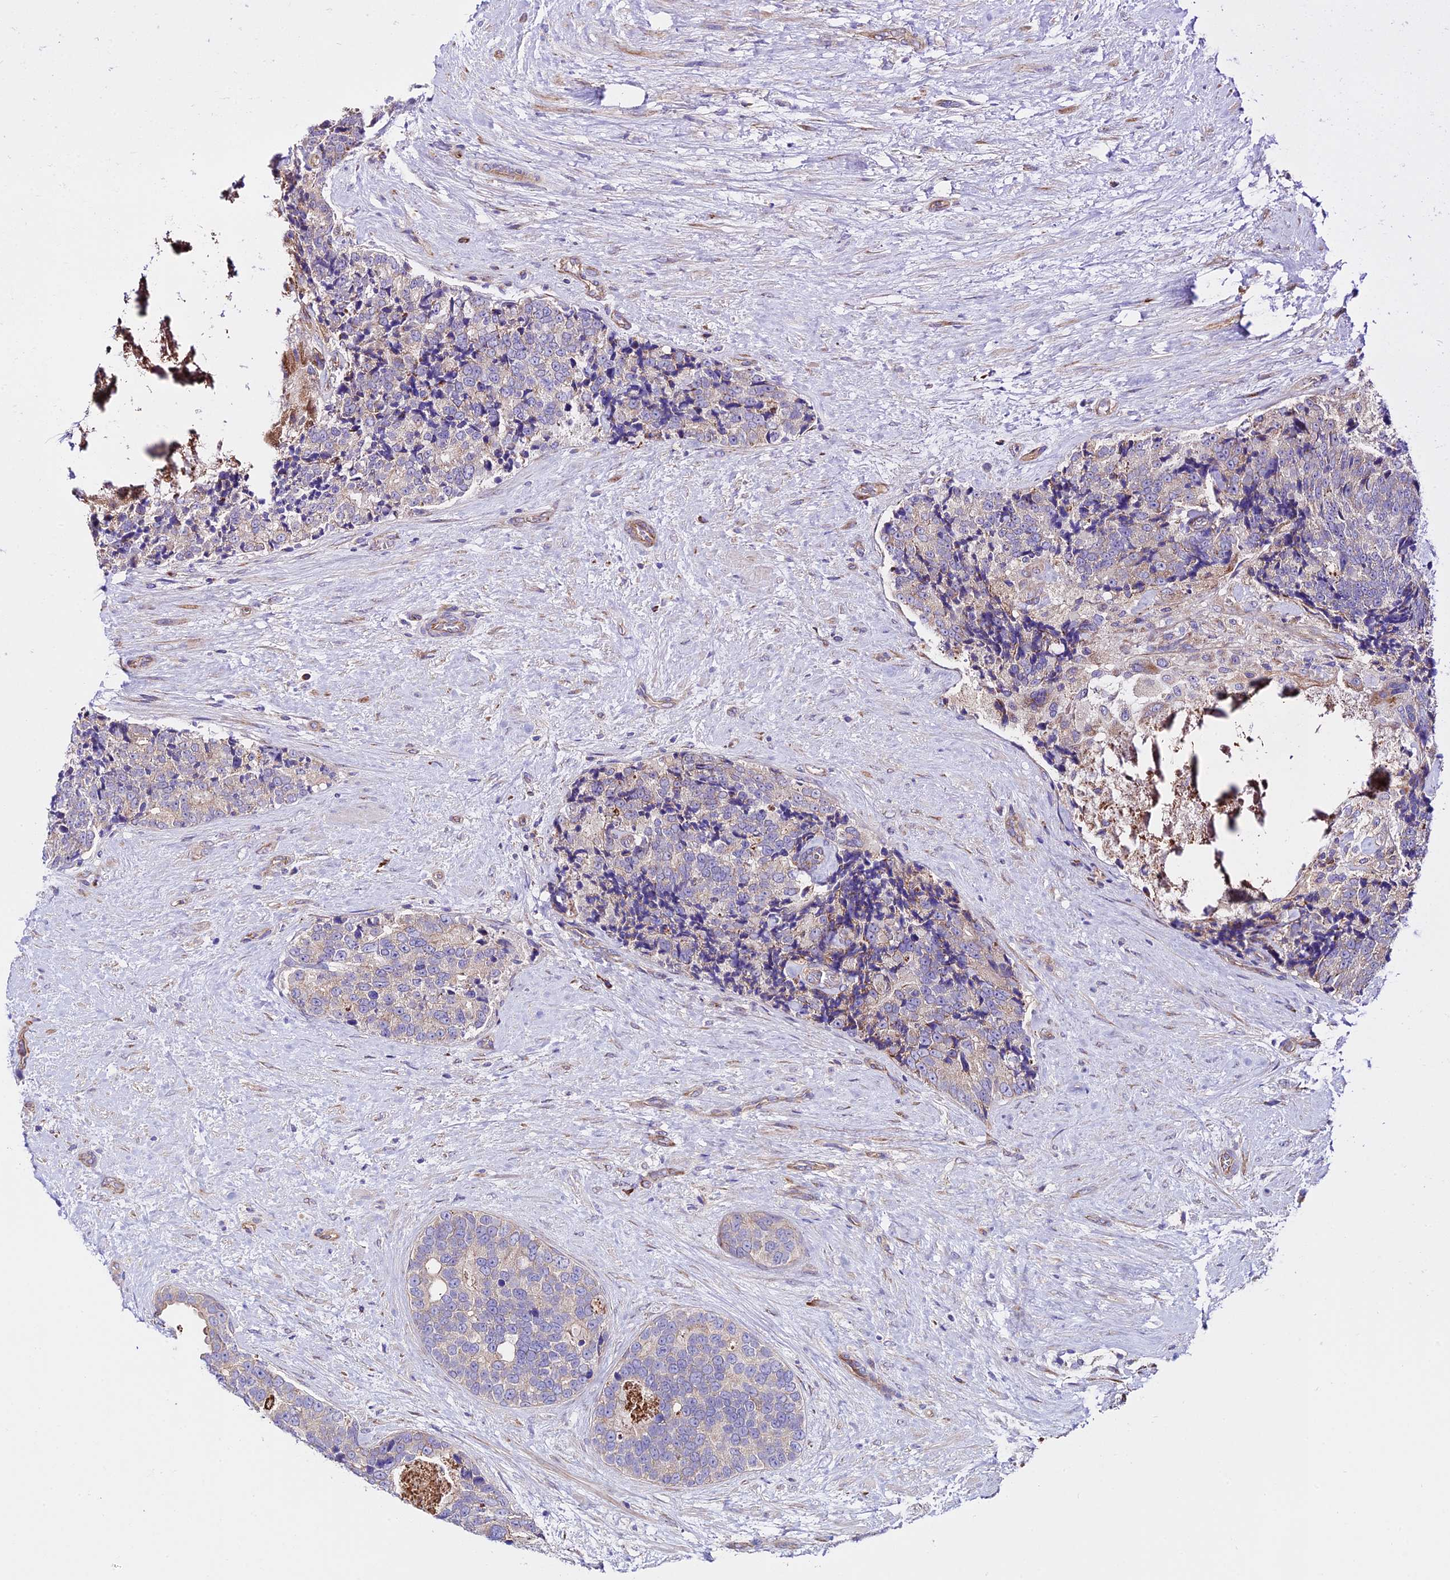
{"staining": {"intensity": "negative", "quantity": "none", "location": "none"}, "tissue": "prostate cancer", "cell_type": "Tumor cells", "image_type": "cancer", "snomed": [{"axis": "morphology", "description": "Adenocarcinoma, High grade"}, {"axis": "topography", "description": "Prostate"}], "caption": "Human prostate cancer stained for a protein using immunohistochemistry (IHC) displays no staining in tumor cells.", "gene": "VPS13C", "patient": {"sex": "male", "age": 70}}